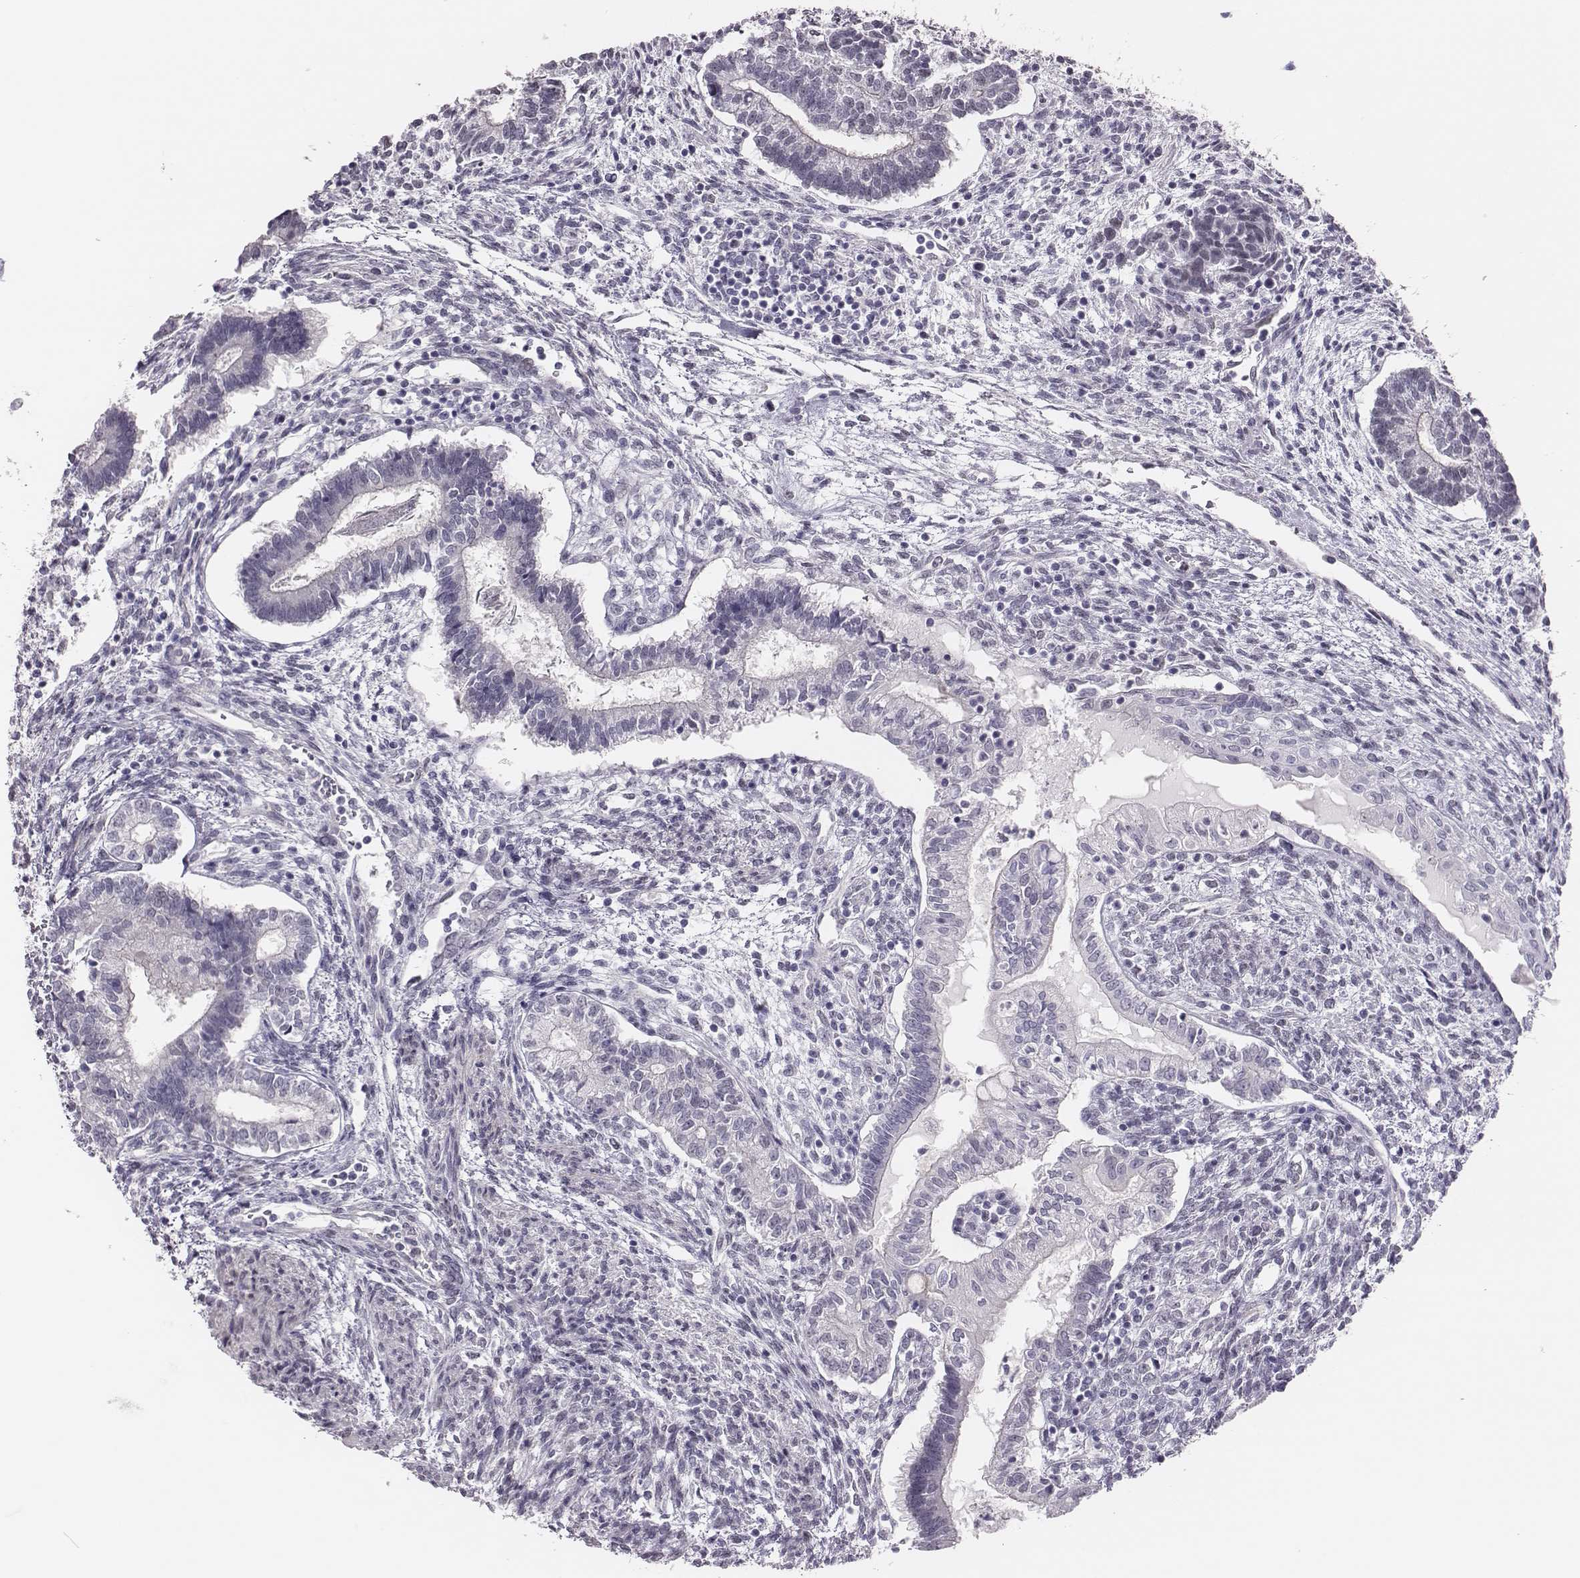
{"staining": {"intensity": "negative", "quantity": "none", "location": "none"}, "tissue": "testis cancer", "cell_type": "Tumor cells", "image_type": "cancer", "snomed": [{"axis": "morphology", "description": "Carcinoma, Embryonal, NOS"}, {"axis": "topography", "description": "Testis"}], "caption": "Immunohistochemistry (IHC) of human testis cancer exhibits no positivity in tumor cells. (DAB (3,3'-diaminobenzidine) immunohistochemistry with hematoxylin counter stain).", "gene": "SCML2", "patient": {"sex": "male", "age": 37}}